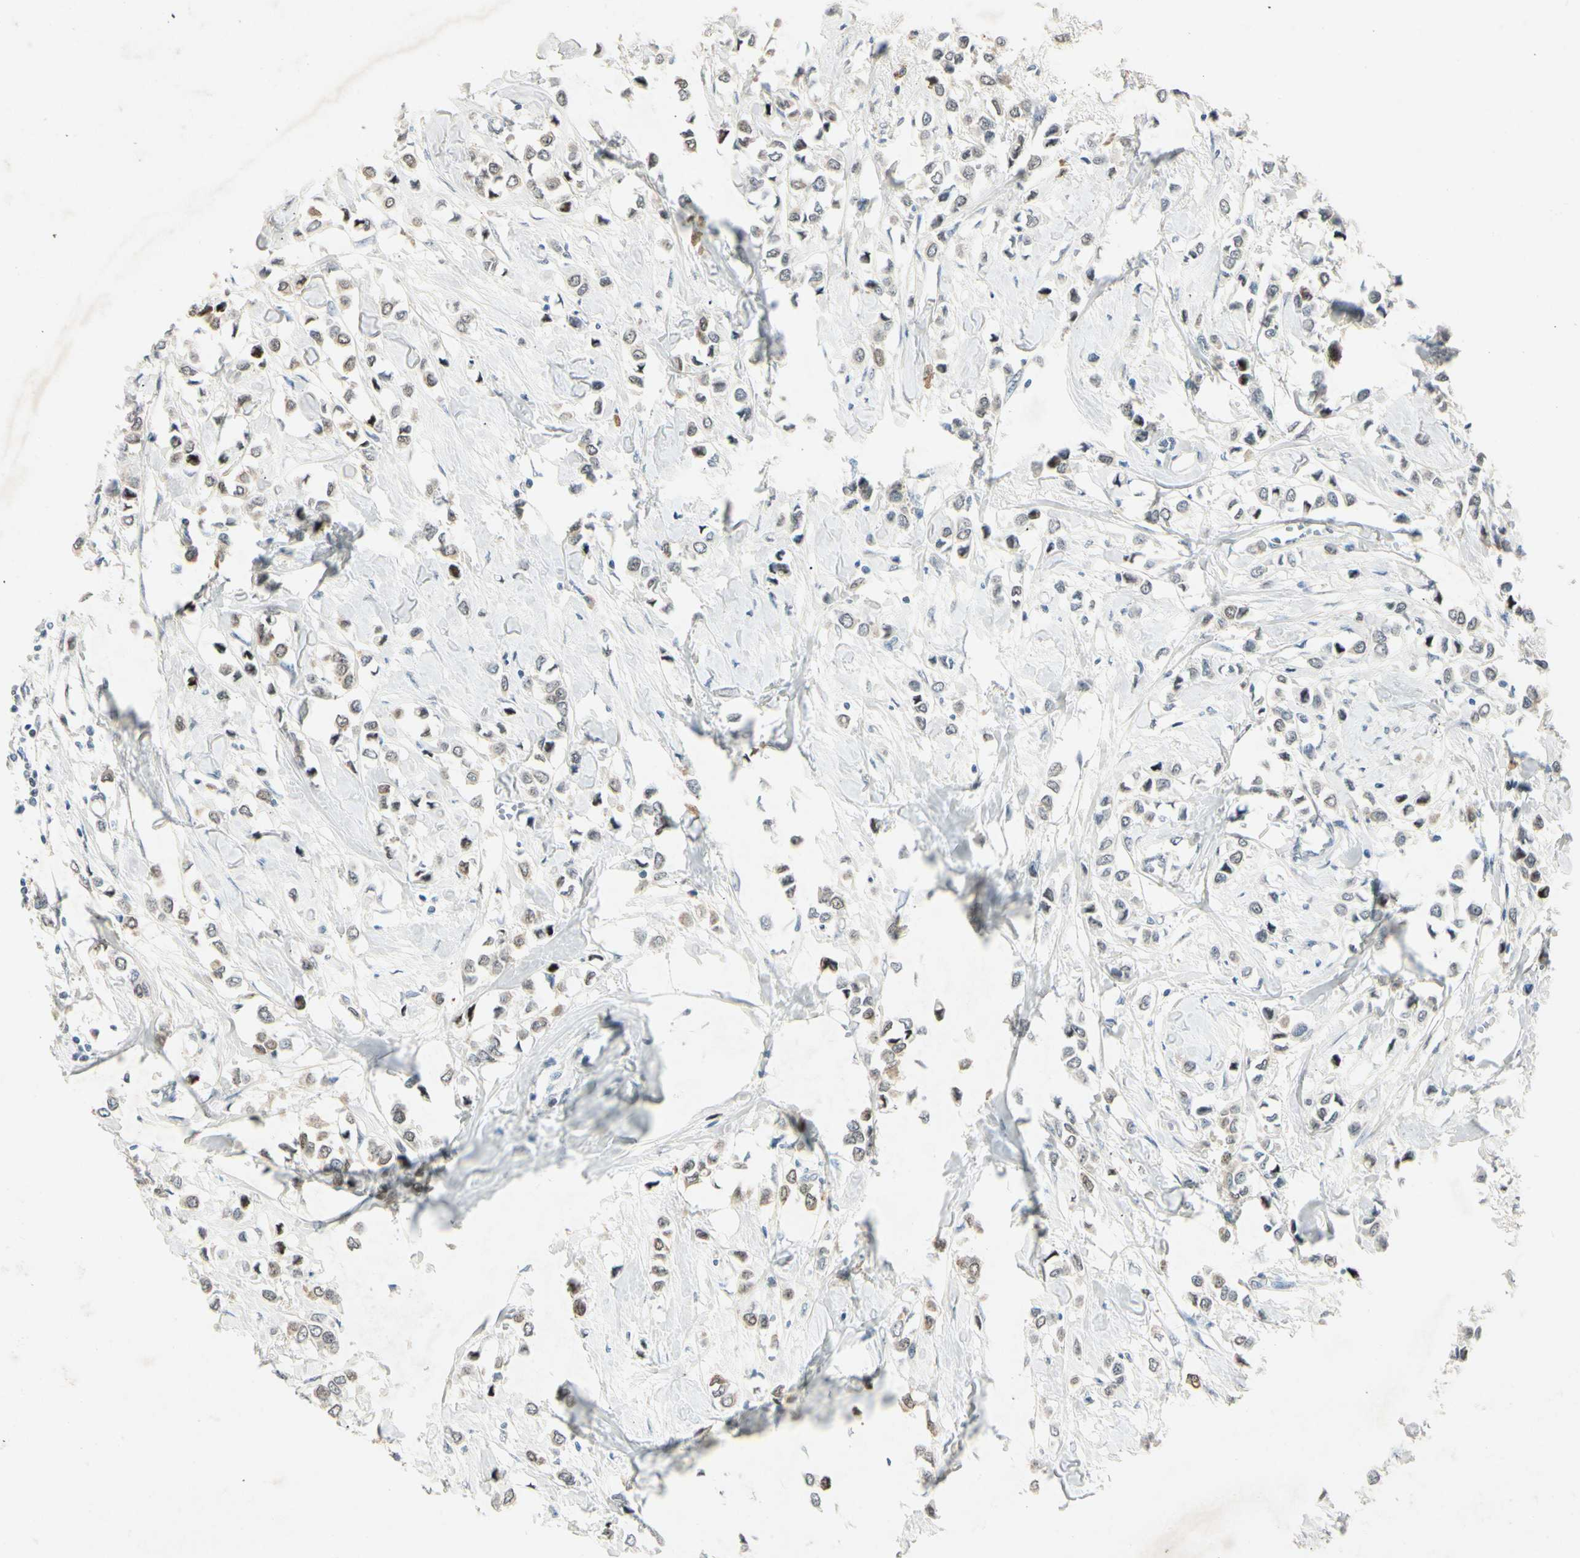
{"staining": {"intensity": "weak", "quantity": "<25%", "location": "cytoplasmic/membranous"}, "tissue": "breast cancer", "cell_type": "Tumor cells", "image_type": "cancer", "snomed": [{"axis": "morphology", "description": "Lobular carcinoma"}, {"axis": "topography", "description": "Breast"}], "caption": "Human breast cancer (lobular carcinoma) stained for a protein using immunohistochemistry reveals no positivity in tumor cells.", "gene": "HSPA1B", "patient": {"sex": "female", "age": 51}}